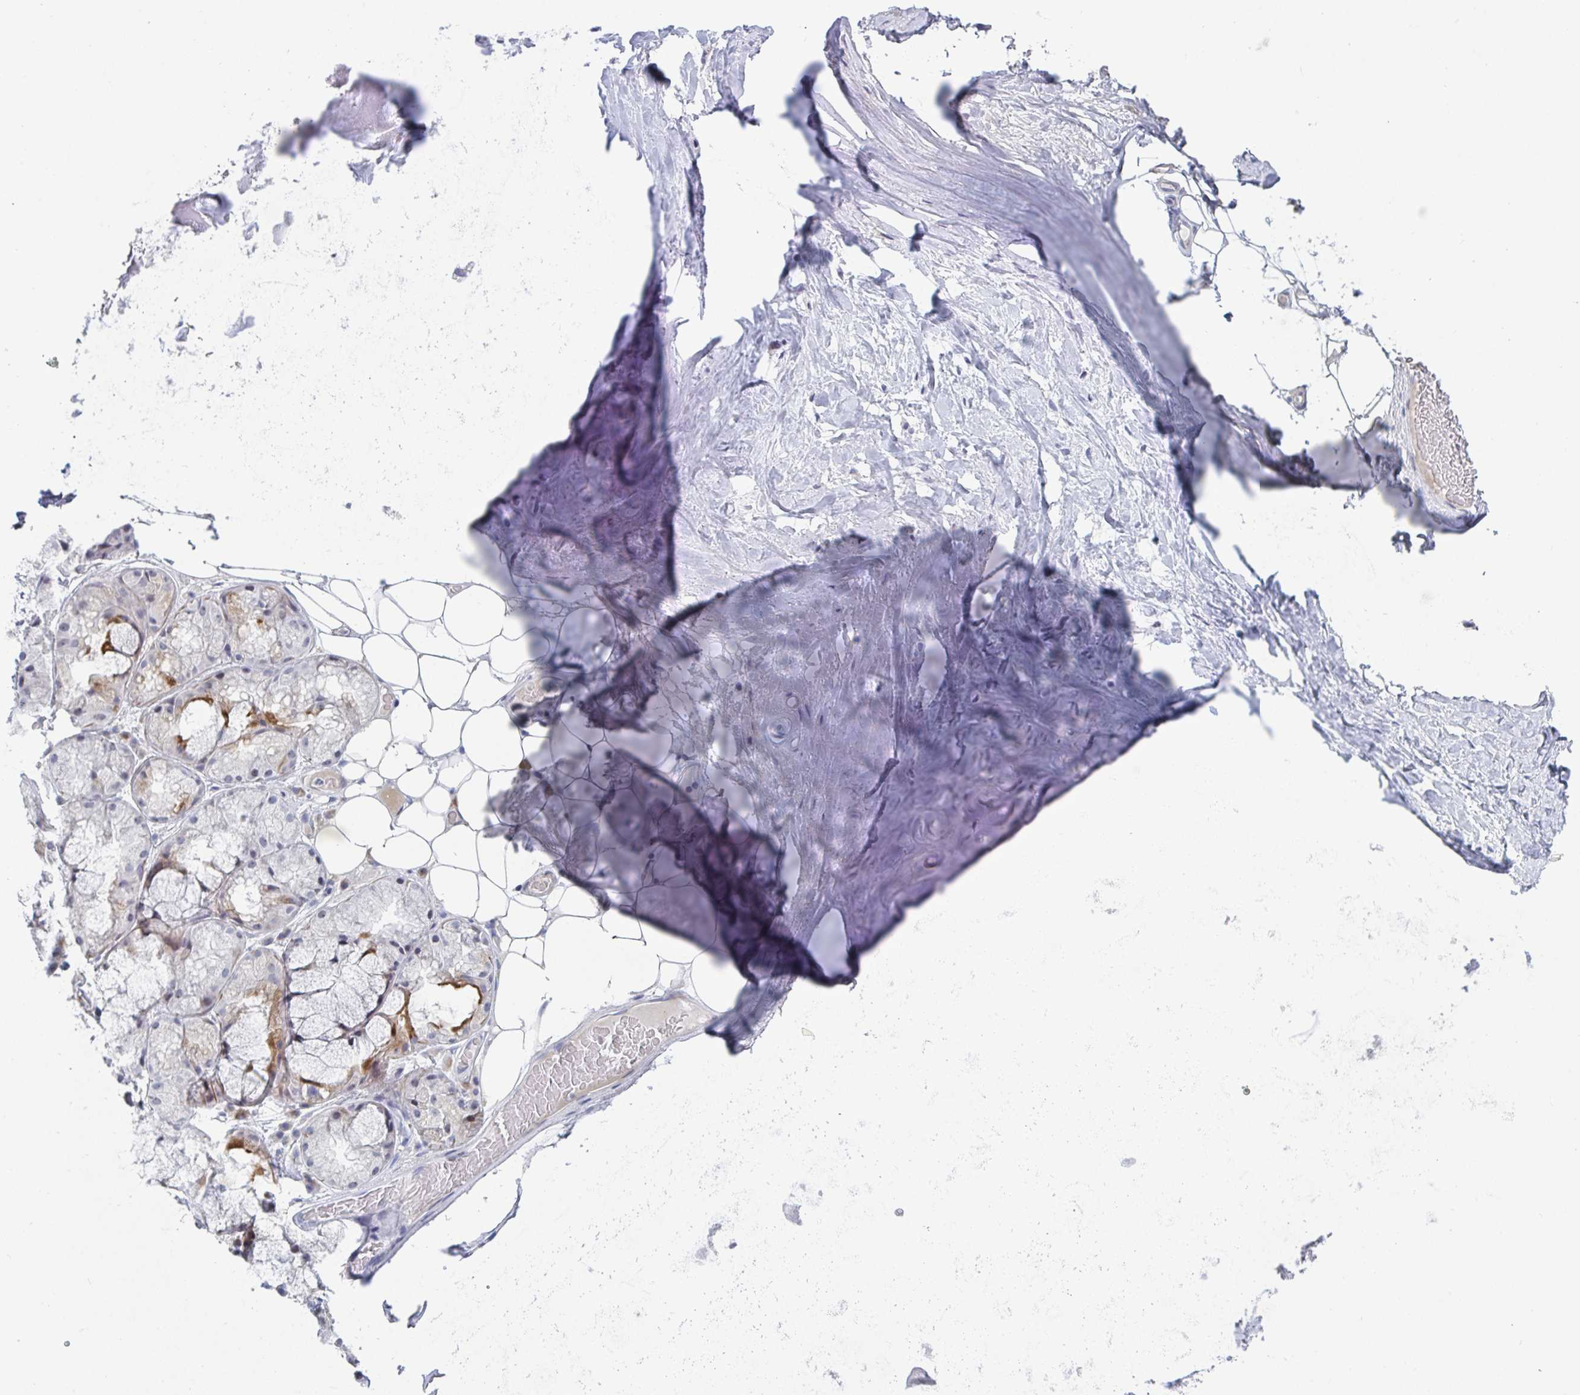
{"staining": {"intensity": "negative", "quantity": "none", "location": "none"}, "tissue": "adipose tissue", "cell_type": "Adipocytes", "image_type": "normal", "snomed": [{"axis": "morphology", "description": "Normal tissue, NOS"}, {"axis": "topography", "description": "Lymph node"}, {"axis": "topography", "description": "Cartilage tissue"}, {"axis": "topography", "description": "Nasopharynx"}], "caption": "Immunohistochemistry (IHC) of normal human adipose tissue exhibits no positivity in adipocytes.", "gene": "CENPT", "patient": {"sex": "male", "age": 63}}